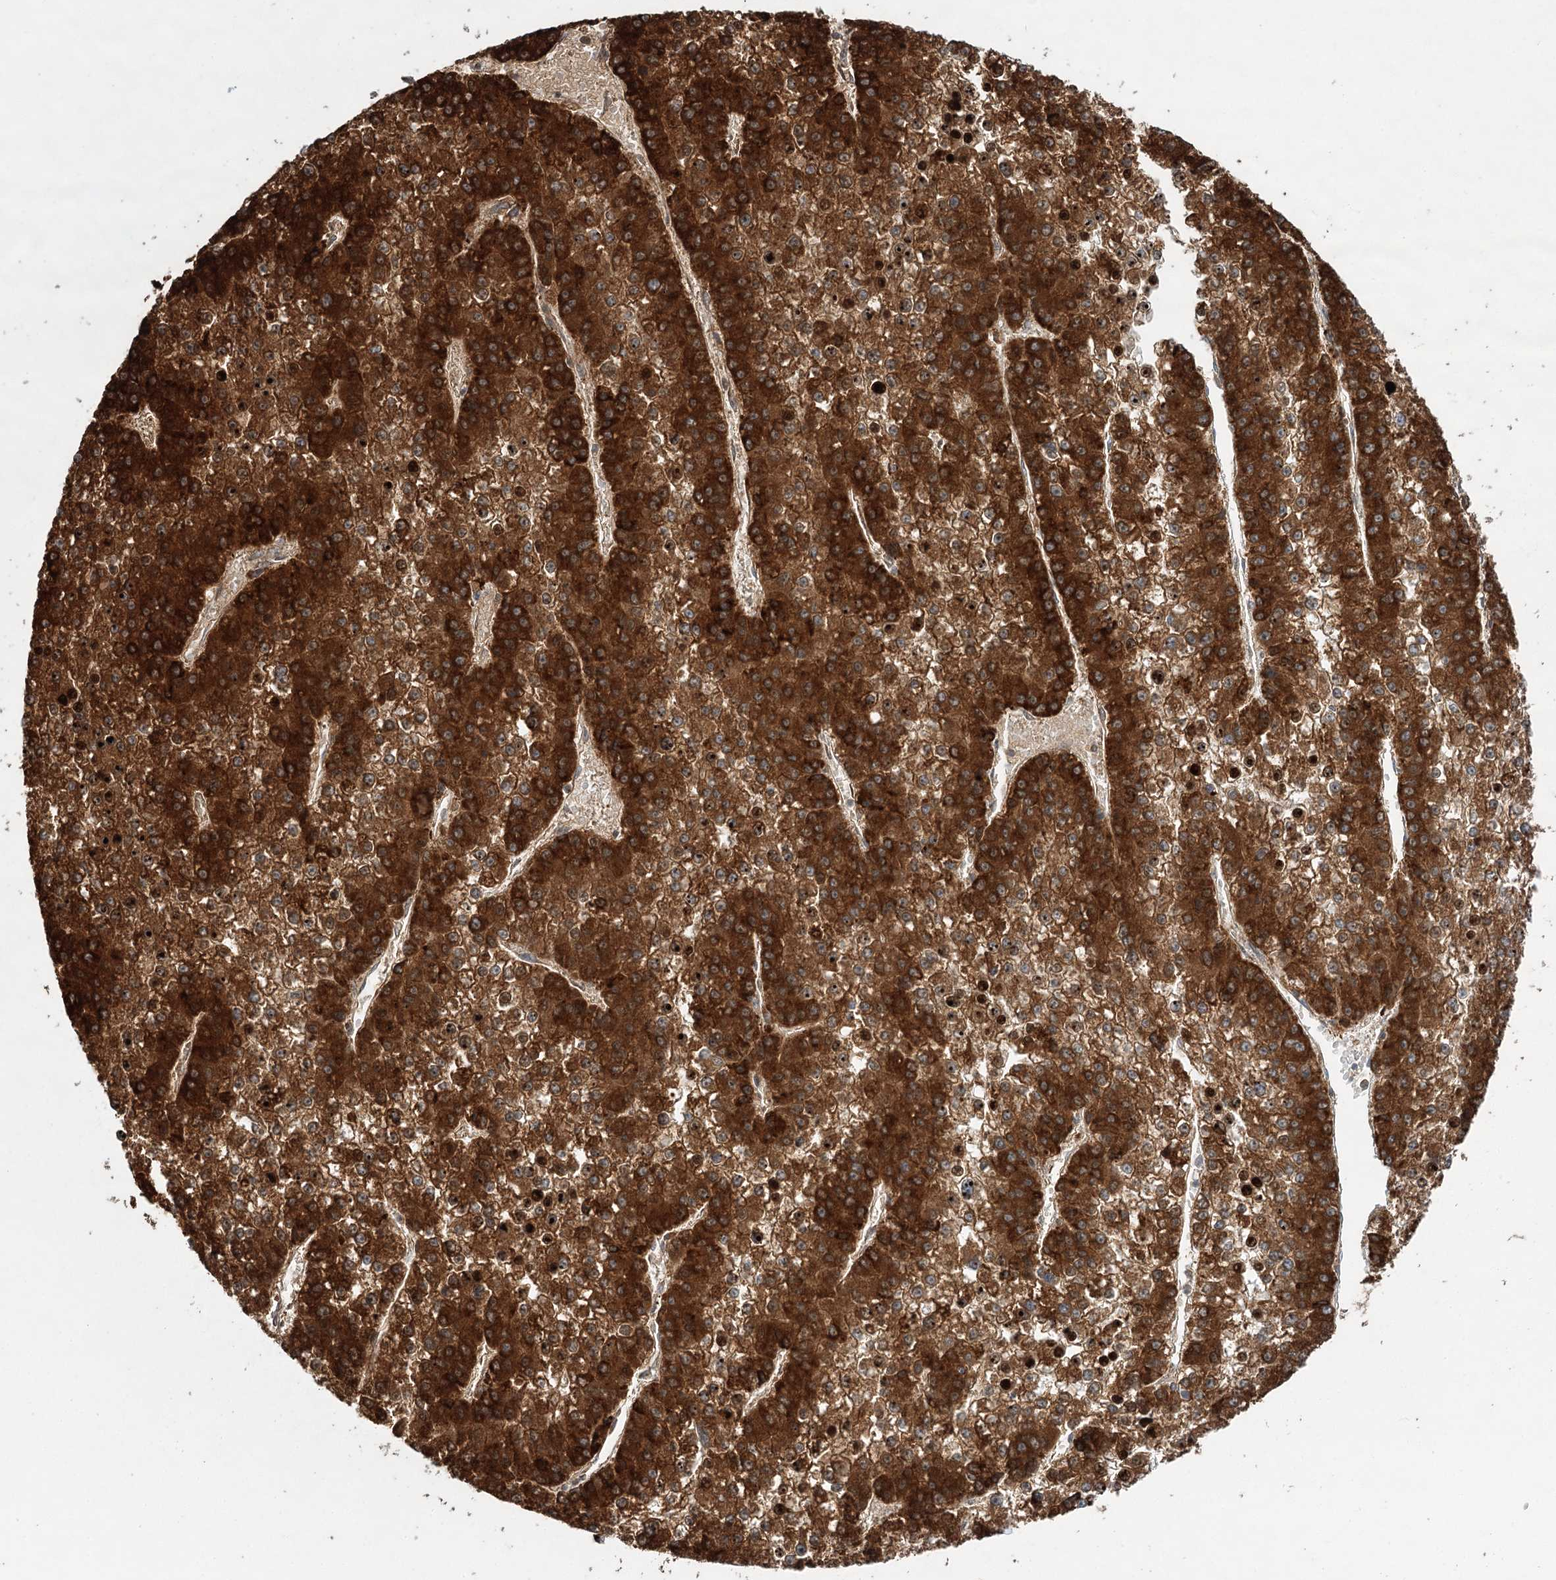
{"staining": {"intensity": "strong", "quantity": ">75%", "location": "cytoplasmic/membranous"}, "tissue": "liver cancer", "cell_type": "Tumor cells", "image_type": "cancer", "snomed": [{"axis": "morphology", "description": "Carcinoma, Hepatocellular, NOS"}, {"axis": "topography", "description": "Liver"}], "caption": "This image reveals hepatocellular carcinoma (liver) stained with IHC to label a protein in brown. The cytoplasmic/membranous of tumor cells show strong positivity for the protein. Nuclei are counter-stained blue.", "gene": "DNAJB14", "patient": {"sex": "female", "age": 73}}